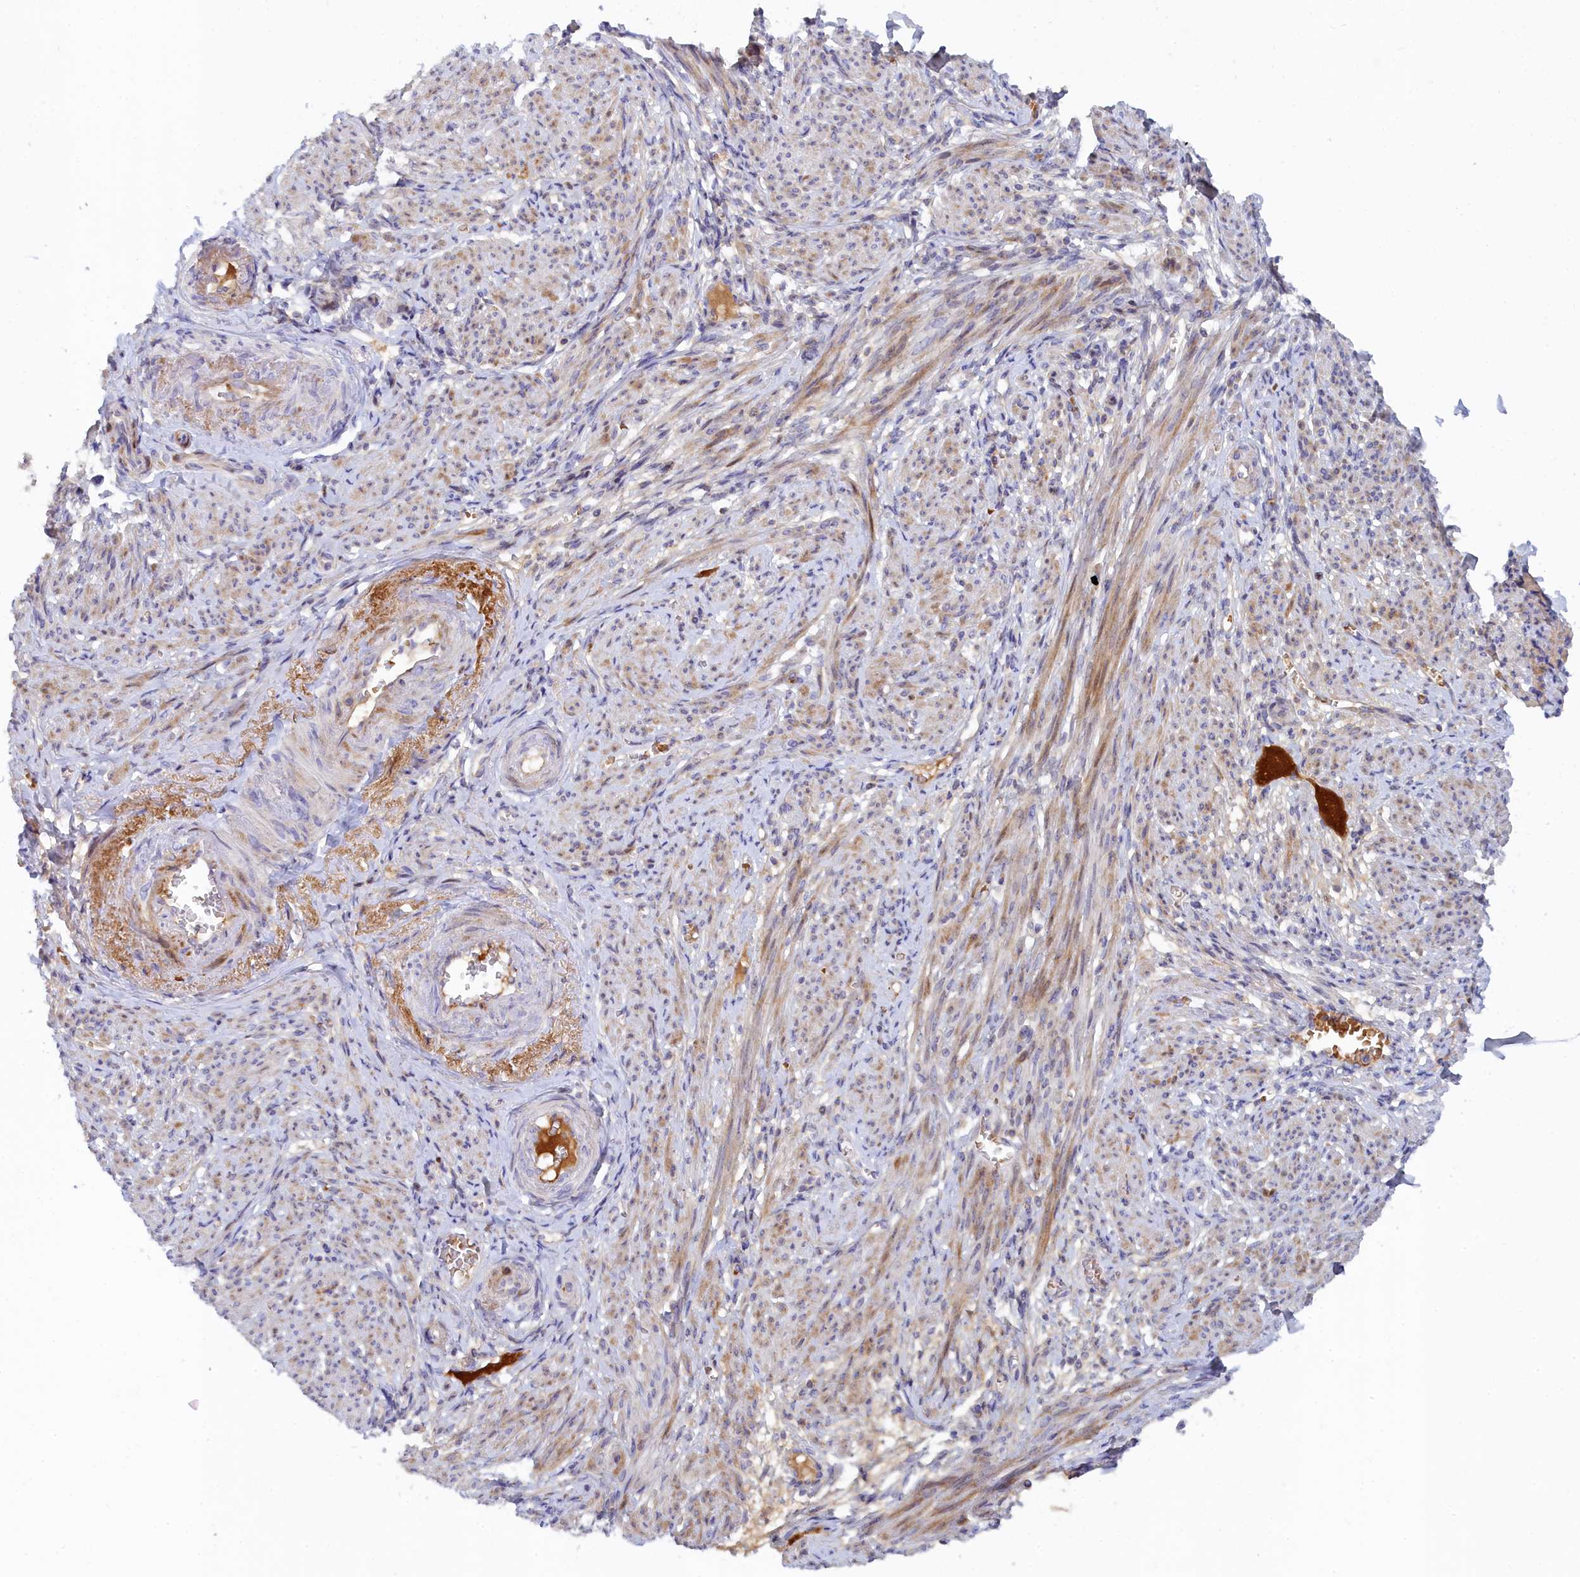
{"staining": {"intensity": "moderate", "quantity": "25%-75%", "location": "cytoplasmic/membranous"}, "tissue": "smooth muscle", "cell_type": "Smooth muscle cells", "image_type": "normal", "snomed": [{"axis": "morphology", "description": "Normal tissue, NOS"}, {"axis": "topography", "description": "Smooth muscle"}], "caption": "Protein positivity by immunohistochemistry demonstrates moderate cytoplasmic/membranous staining in about 25%-75% of smooth muscle cells in normal smooth muscle.", "gene": "SPATA5L1", "patient": {"sex": "female", "age": 39}}